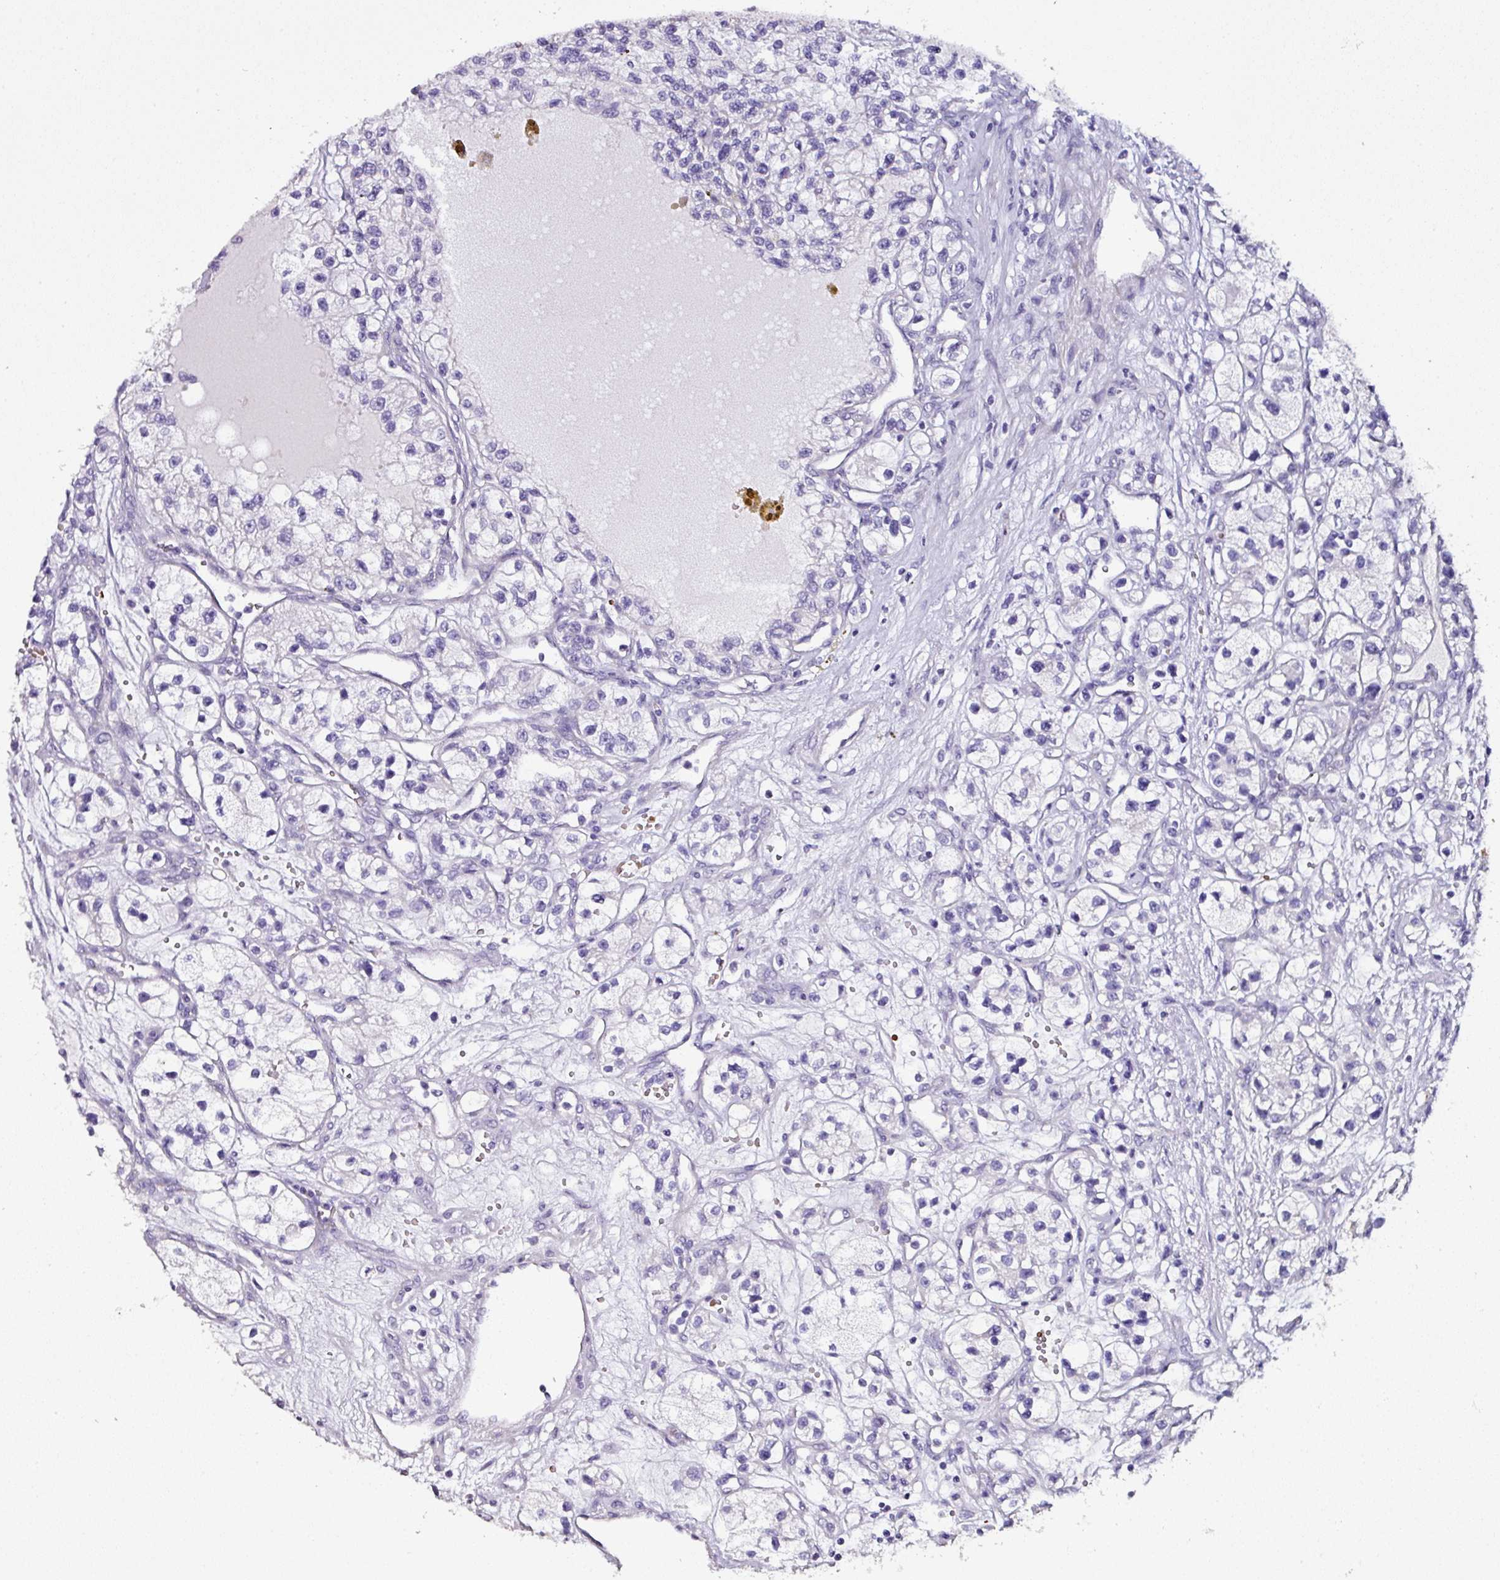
{"staining": {"intensity": "negative", "quantity": "none", "location": "none"}, "tissue": "renal cancer", "cell_type": "Tumor cells", "image_type": "cancer", "snomed": [{"axis": "morphology", "description": "Adenocarcinoma, NOS"}, {"axis": "topography", "description": "Kidney"}], "caption": "Immunohistochemical staining of human renal cancer (adenocarcinoma) shows no significant positivity in tumor cells. (IHC, brightfield microscopy, high magnification).", "gene": "NAPSA", "patient": {"sex": "female", "age": 57}}